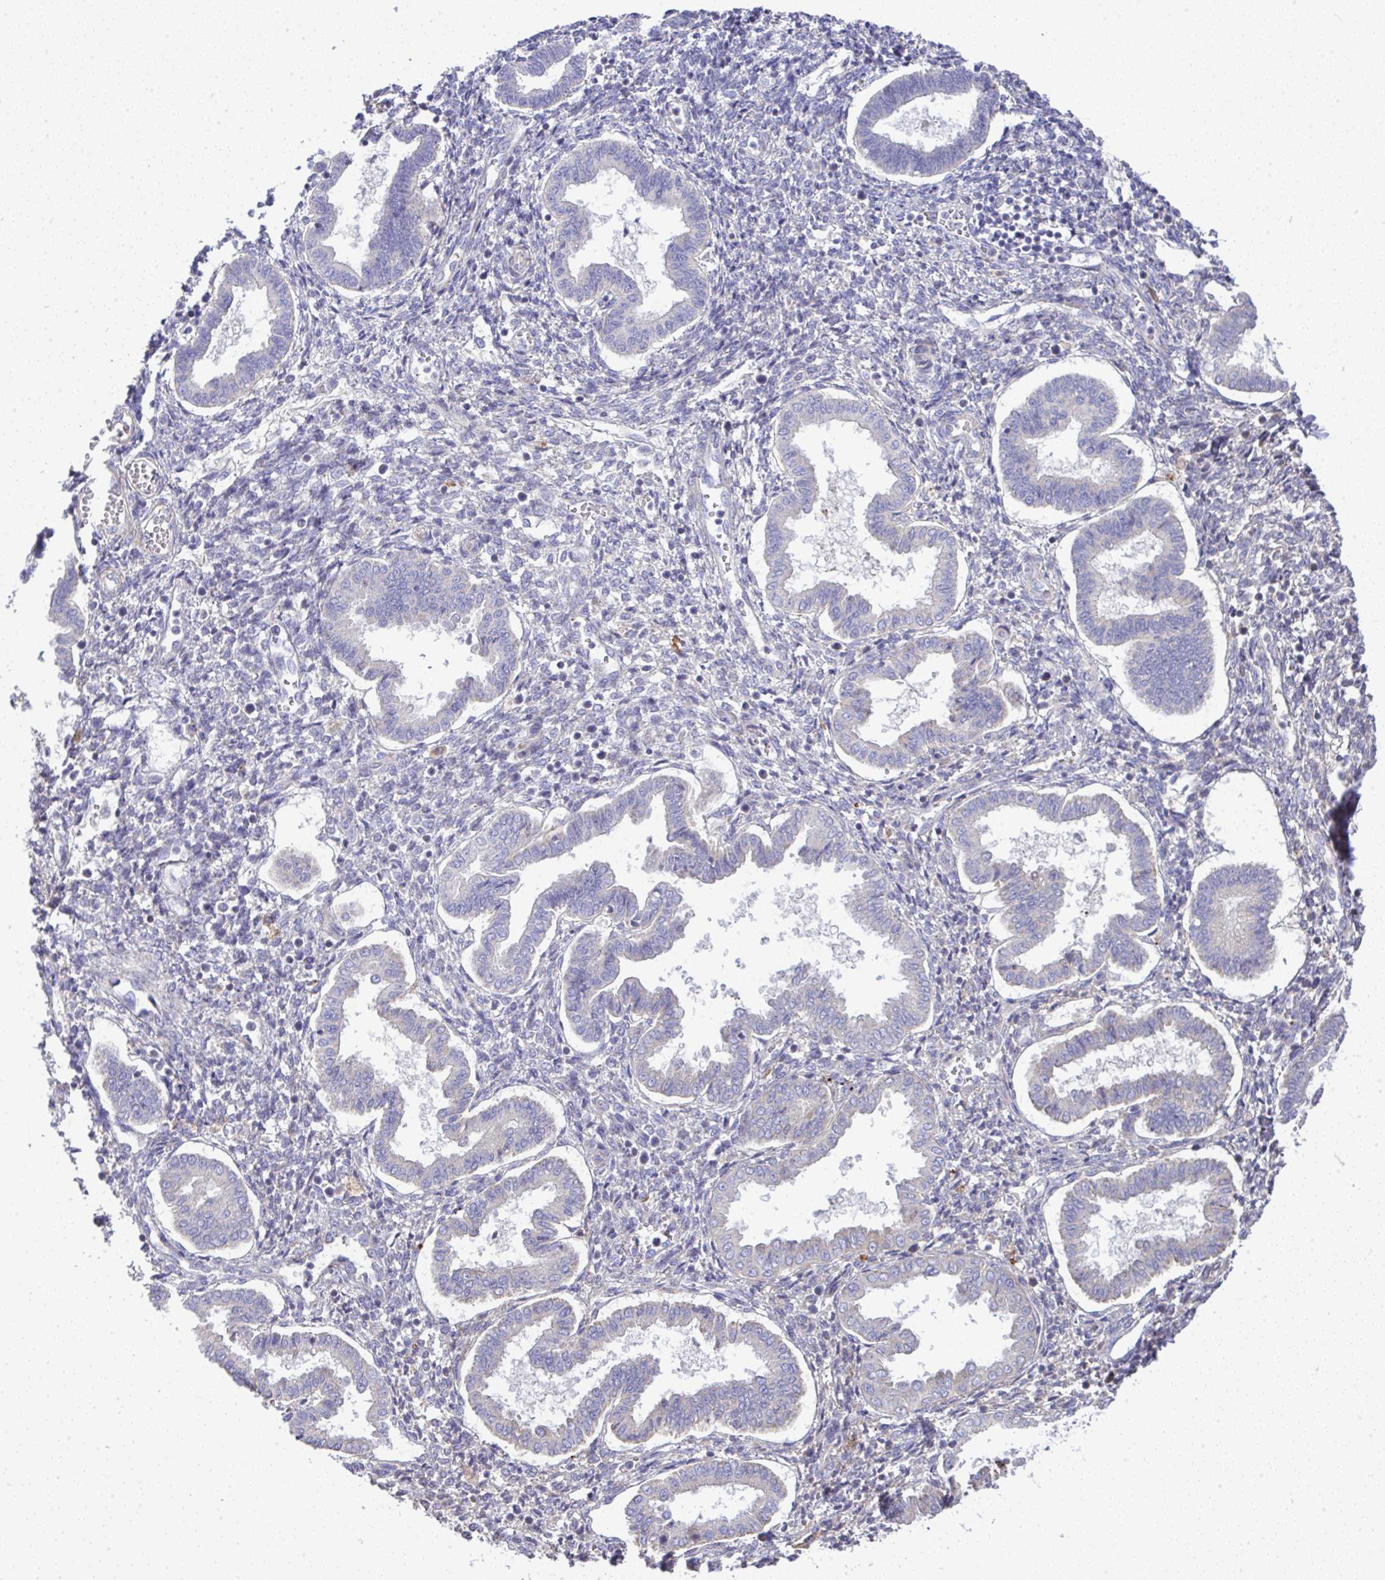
{"staining": {"intensity": "negative", "quantity": "none", "location": "none"}, "tissue": "endometrium", "cell_type": "Cells in endometrial stroma", "image_type": "normal", "snomed": [{"axis": "morphology", "description": "Normal tissue, NOS"}, {"axis": "topography", "description": "Endometrium"}], "caption": "Human endometrium stained for a protein using immunohistochemistry shows no positivity in cells in endometrial stroma.", "gene": "GRID2", "patient": {"sex": "female", "age": 24}}